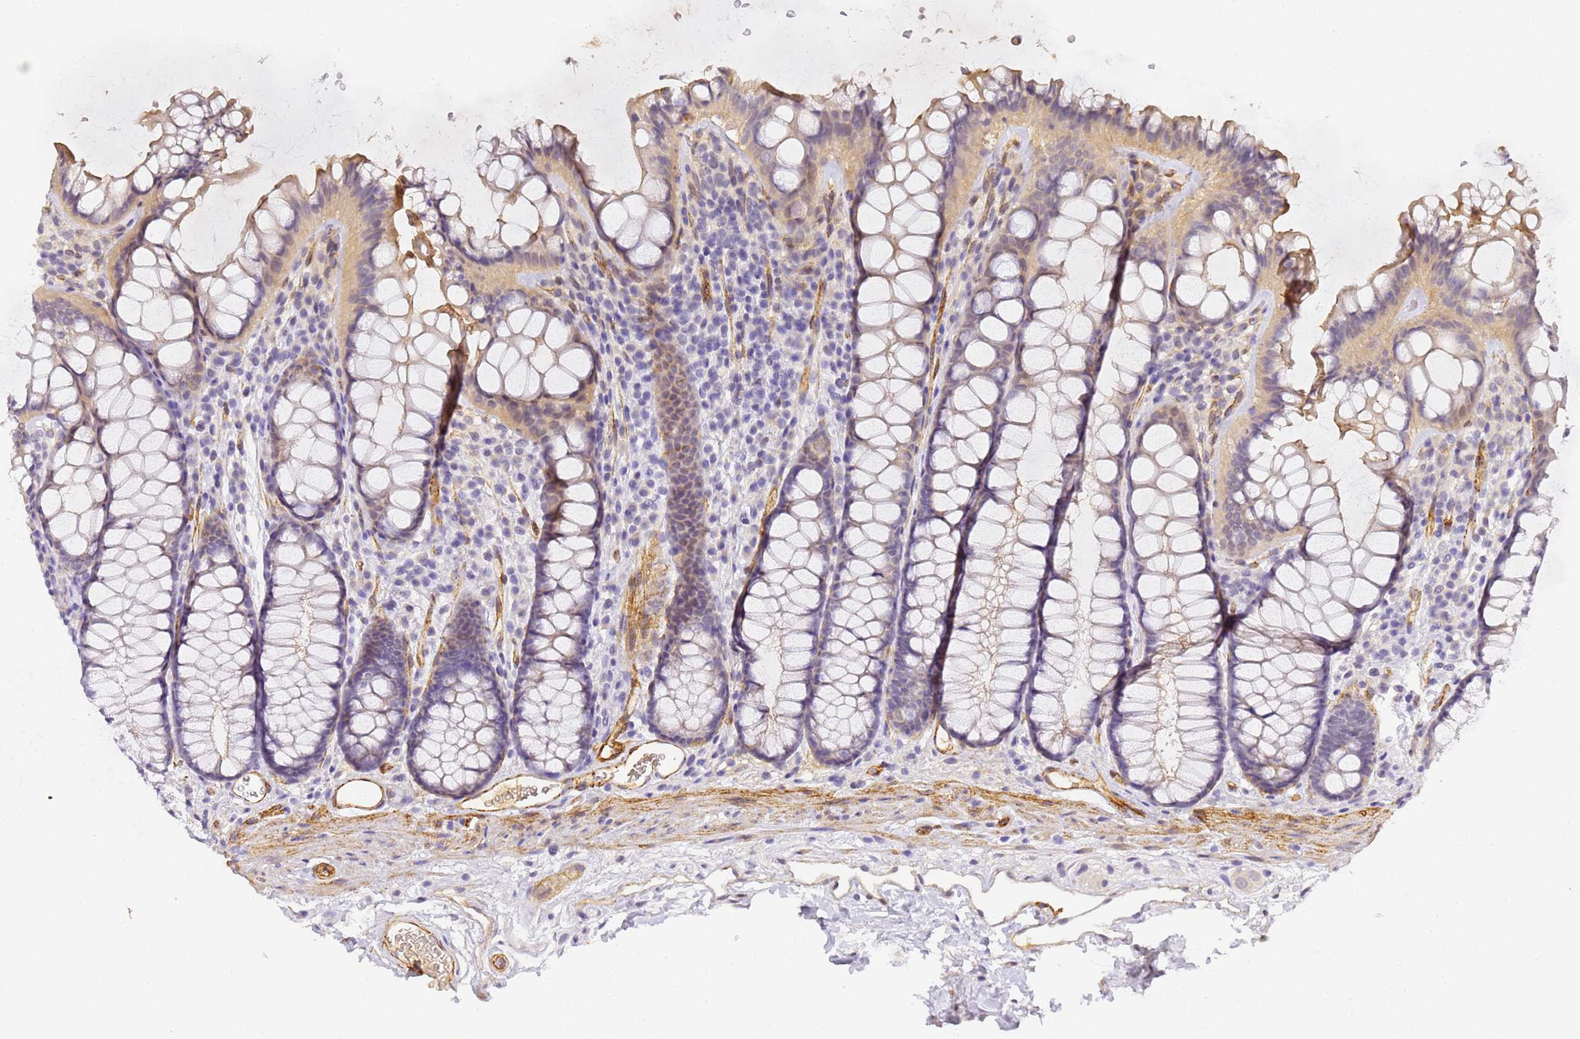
{"staining": {"intensity": "weak", "quantity": ">75%", "location": "cytoplasmic/membranous"}, "tissue": "colon", "cell_type": "Endothelial cells", "image_type": "normal", "snomed": [{"axis": "morphology", "description": "Normal tissue, NOS"}, {"axis": "topography", "description": "Colon"}], "caption": "Immunohistochemistry (IHC) of normal colon demonstrates low levels of weak cytoplasmic/membranous expression in approximately >75% of endothelial cells. Nuclei are stained in blue.", "gene": "CFHR1", "patient": {"sex": "female", "age": 82}}